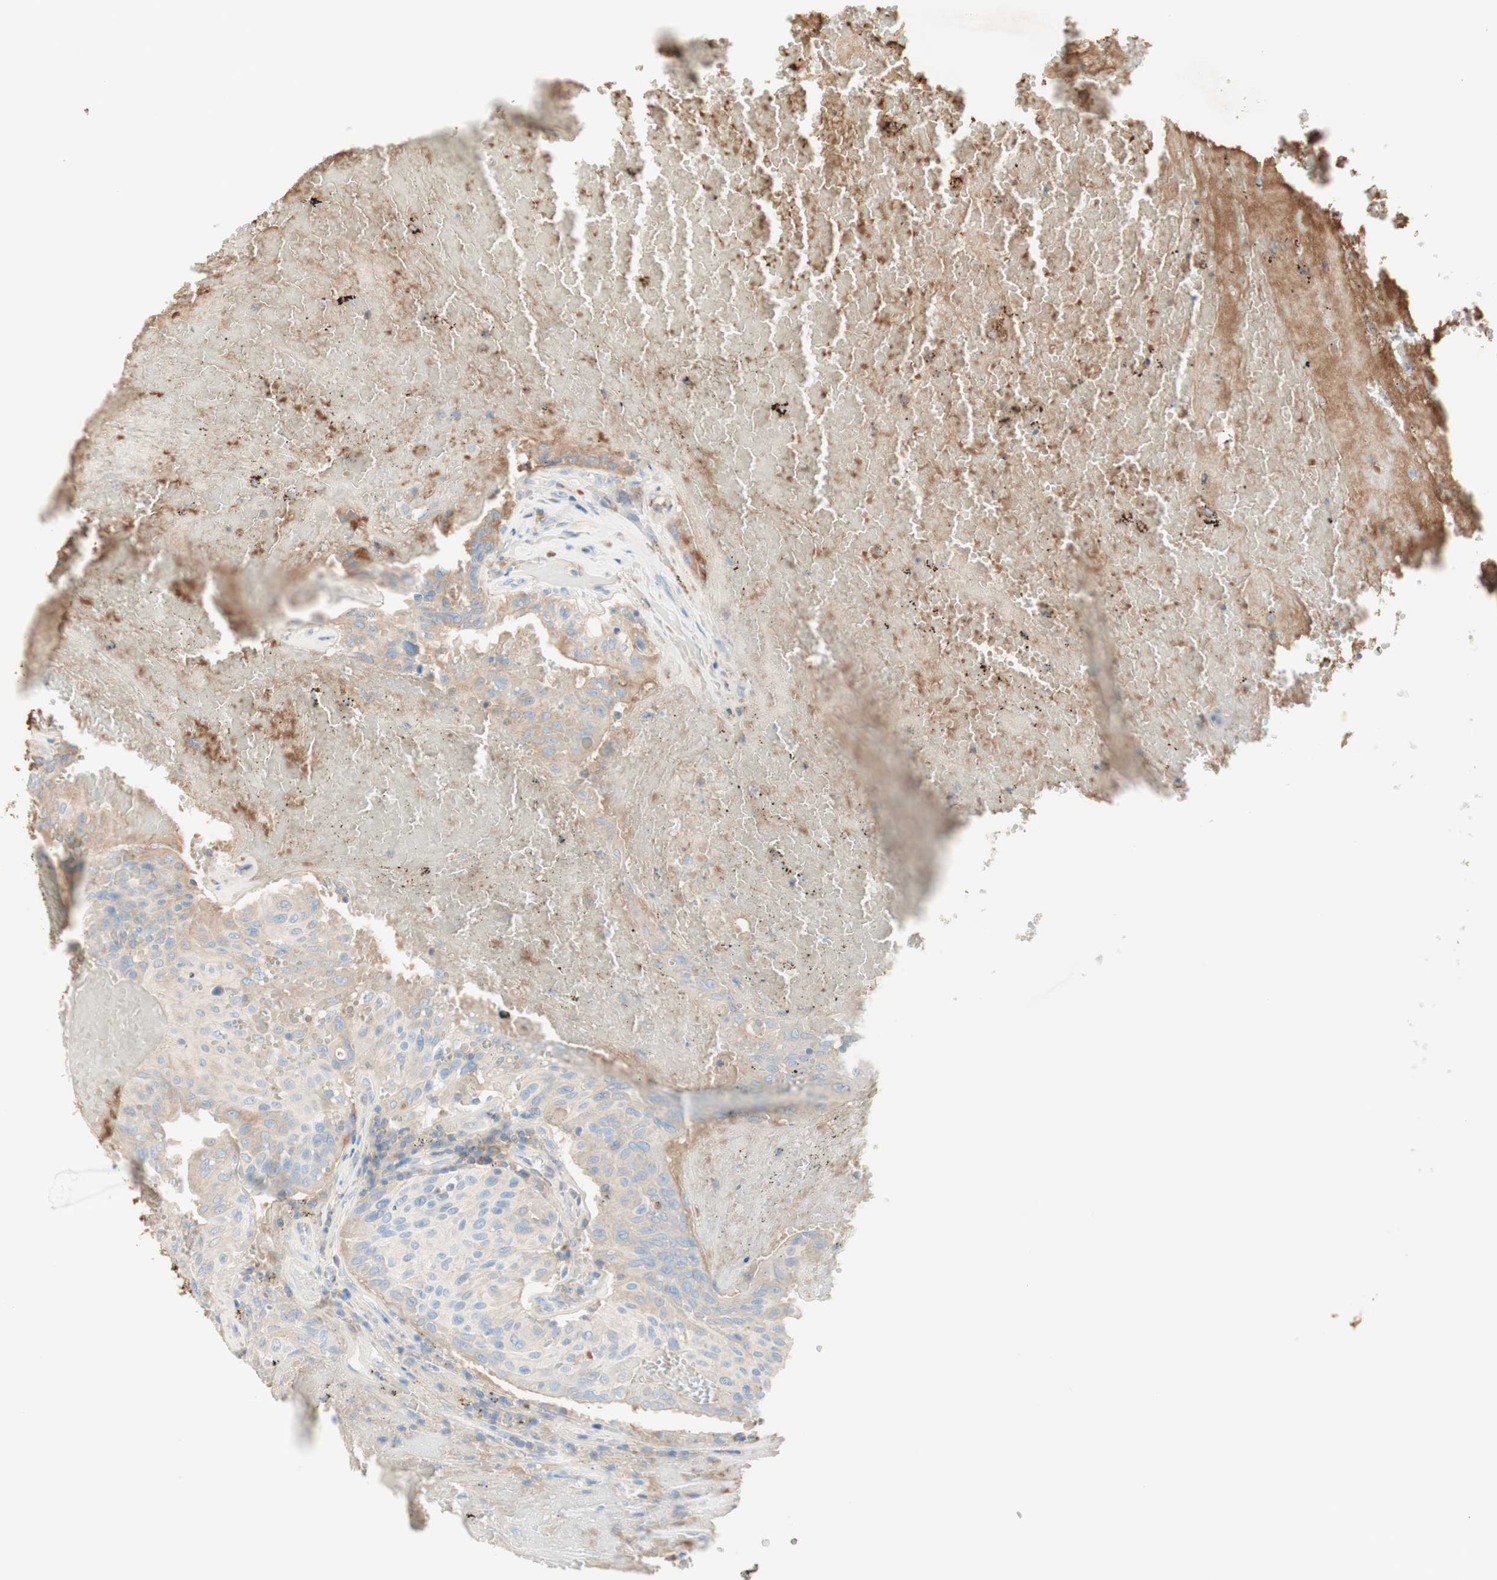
{"staining": {"intensity": "weak", "quantity": "<25%", "location": "cytoplasmic/membranous"}, "tissue": "urothelial cancer", "cell_type": "Tumor cells", "image_type": "cancer", "snomed": [{"axis": "morphology", "description": "Urothelial carcinoma, High grade"}, {"axis": "topography", "description": "Urinary bladder"}], "caption": "DAB (3,3'-diaminobenzidine) immunohistochemical staining of urothelial cancer displays no significant positivity in tumor cells.", "gene": "KNG1", "patient": {"sex": "male", "age": 66}}